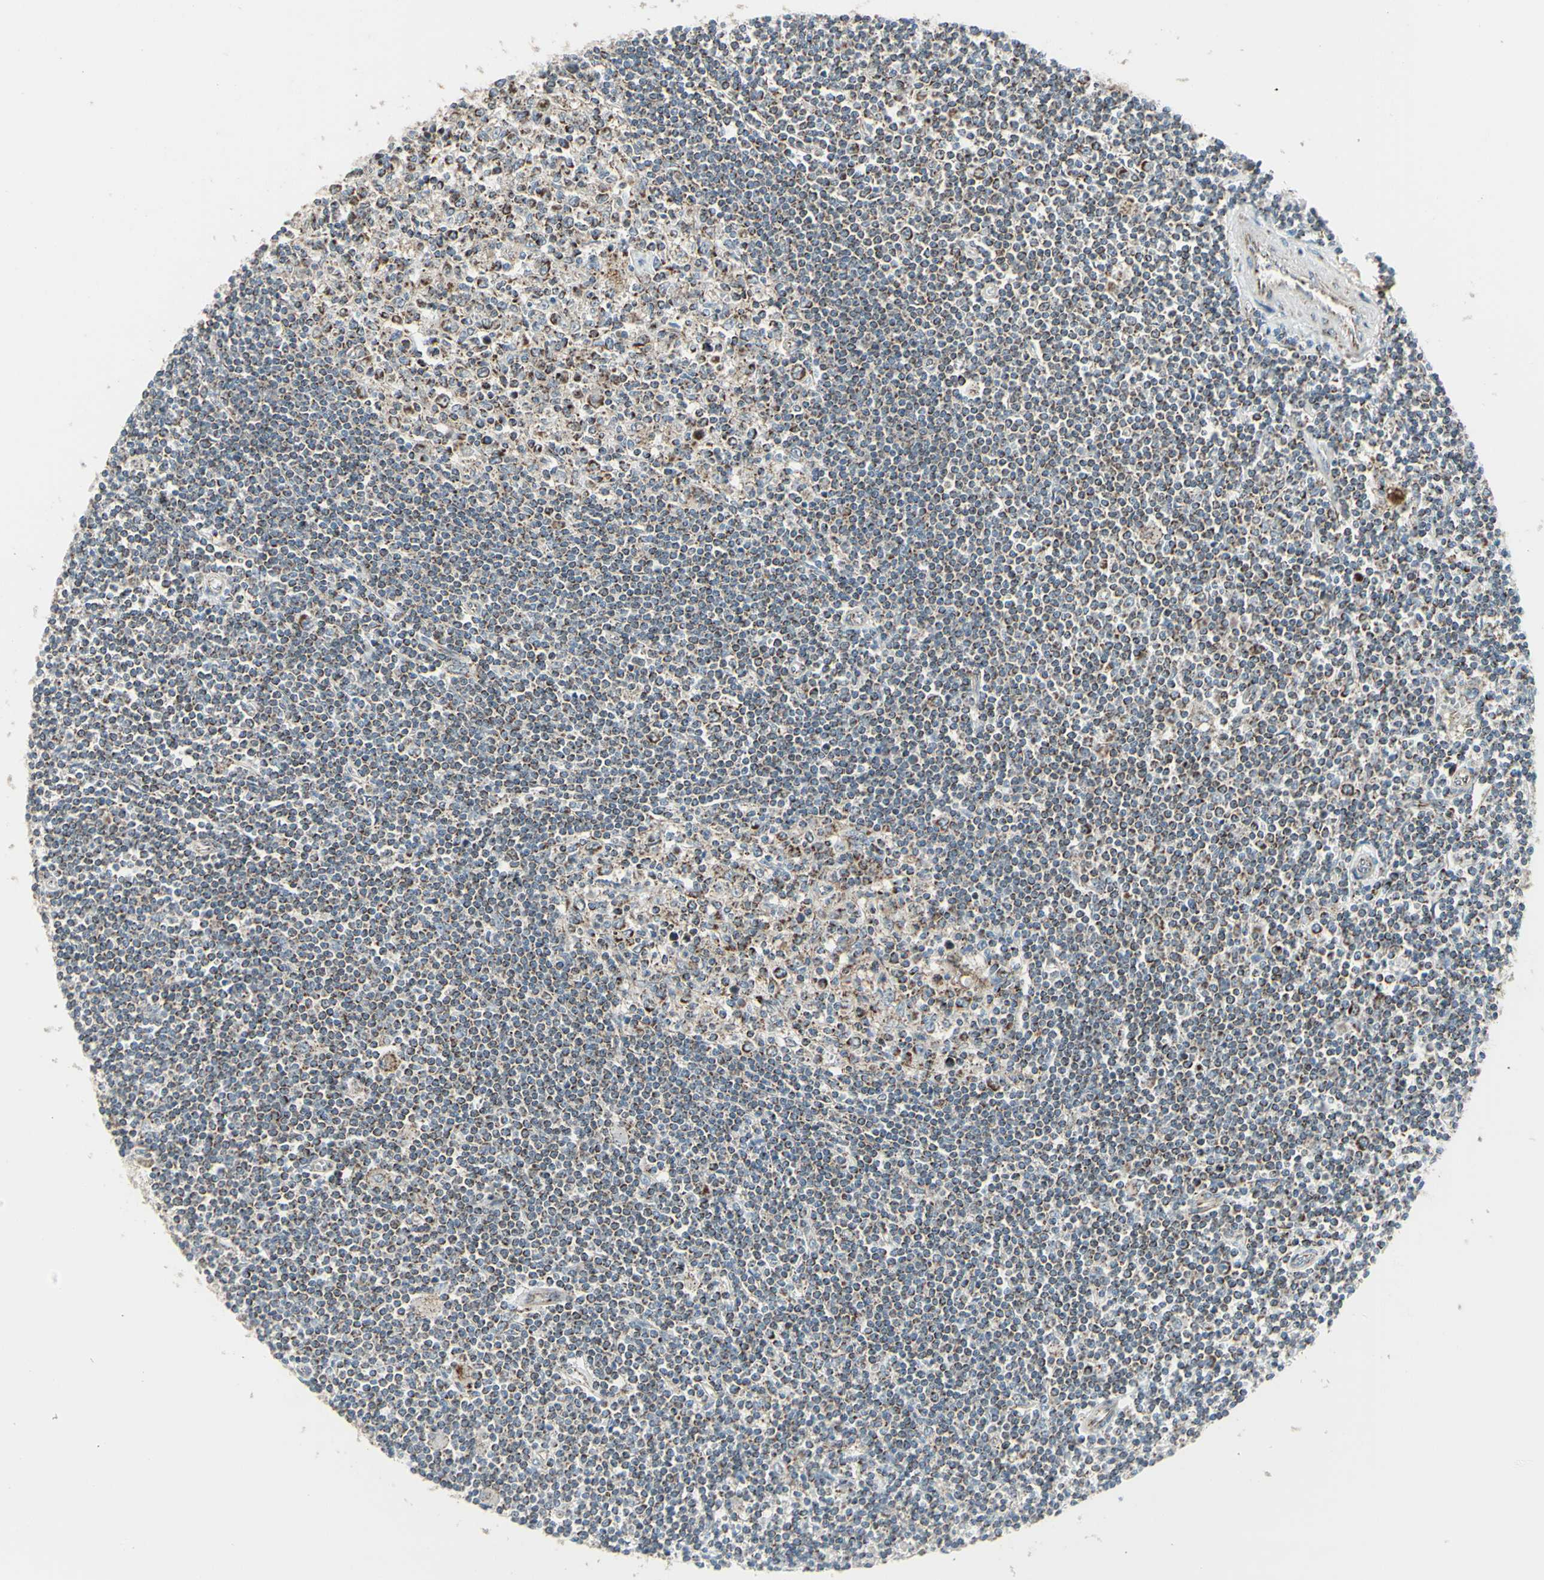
{"staining": {"intensity": "moderate", "quantity": "25%-75%", "location": "cytoplasmic/membranous"}, "tissue": "lymphoma", "cell_type": "Tumor cells", "image_type": "cancer", "snomed": [{"axis": "morphology", "description": "Malignant lymphoma, non-Hodgkin's type, Low grade"}, {"axis": "topography", "description": "Spleen"}], "caption": "A photomicrograph of human lymphoma stained for a protein demonstrates moderate cytoplasmic/membranous brown staining in tumor cells.", "gene": "FAM171B", "patient": {"sex": "male", "age": 76}}